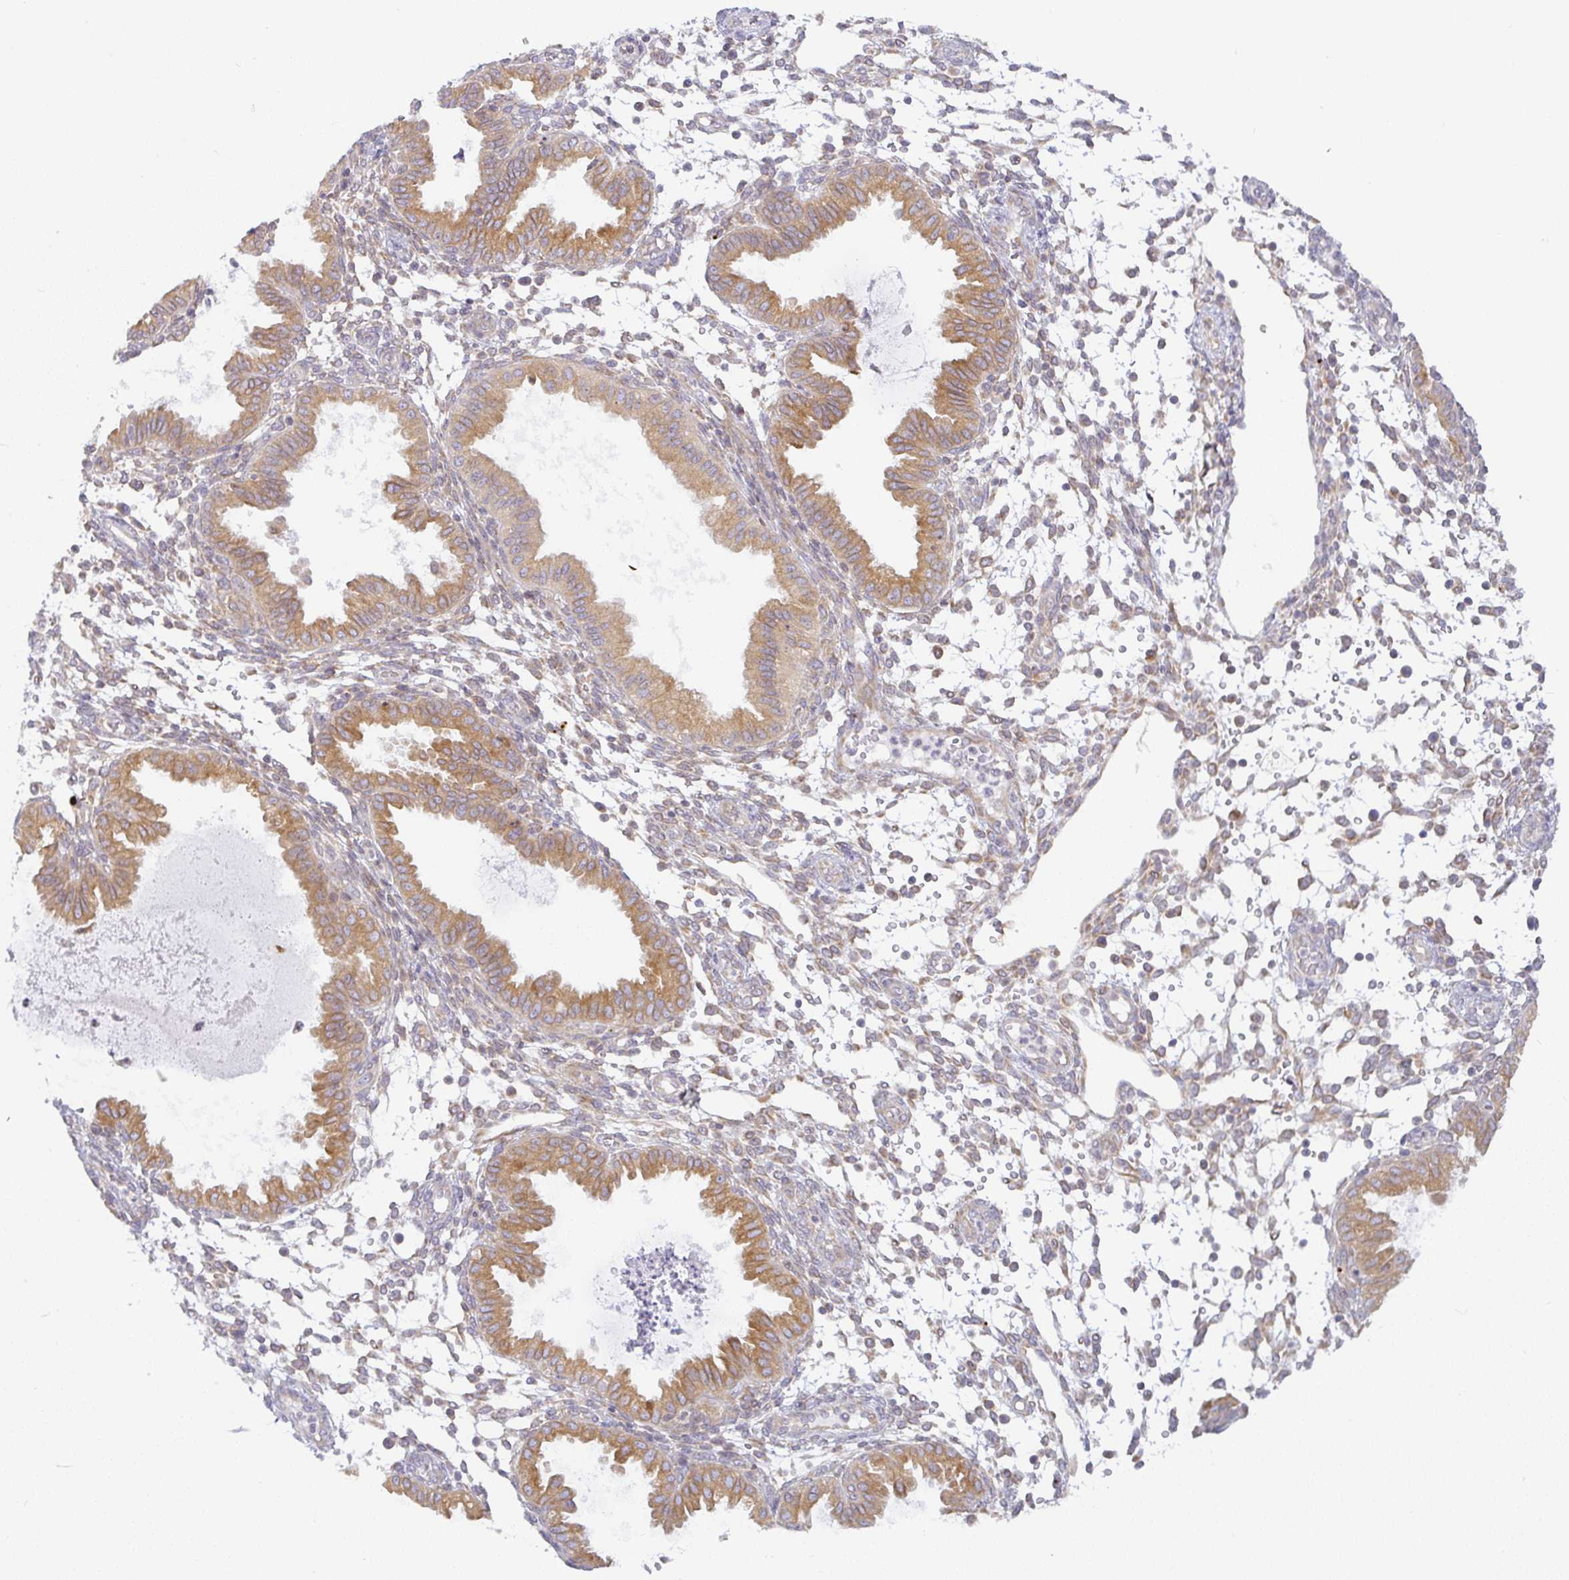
{"staining": {"intensity": "moderate", "quantity": ">75%", "location": "cytoplasmic/membranous"}, "tissue": "endometrium", "cell_type": "Cells in endometrial stroma", "image_type": "normal", "snomed": [{"axis": "morphology", "description": "Normal tissue, NOS"}, {"axis": "topography", "description": "Endometrium"}], "caption": "Moderate cytoplasmic/membranous protein positivity is present in about >75% of cells in endometrial stroma in endometrium. (DAB IHC, brown staining for protein, blue staining for nuclei).", "gene": "DERL2", "patient": {"sex": "female", "age": 33}}